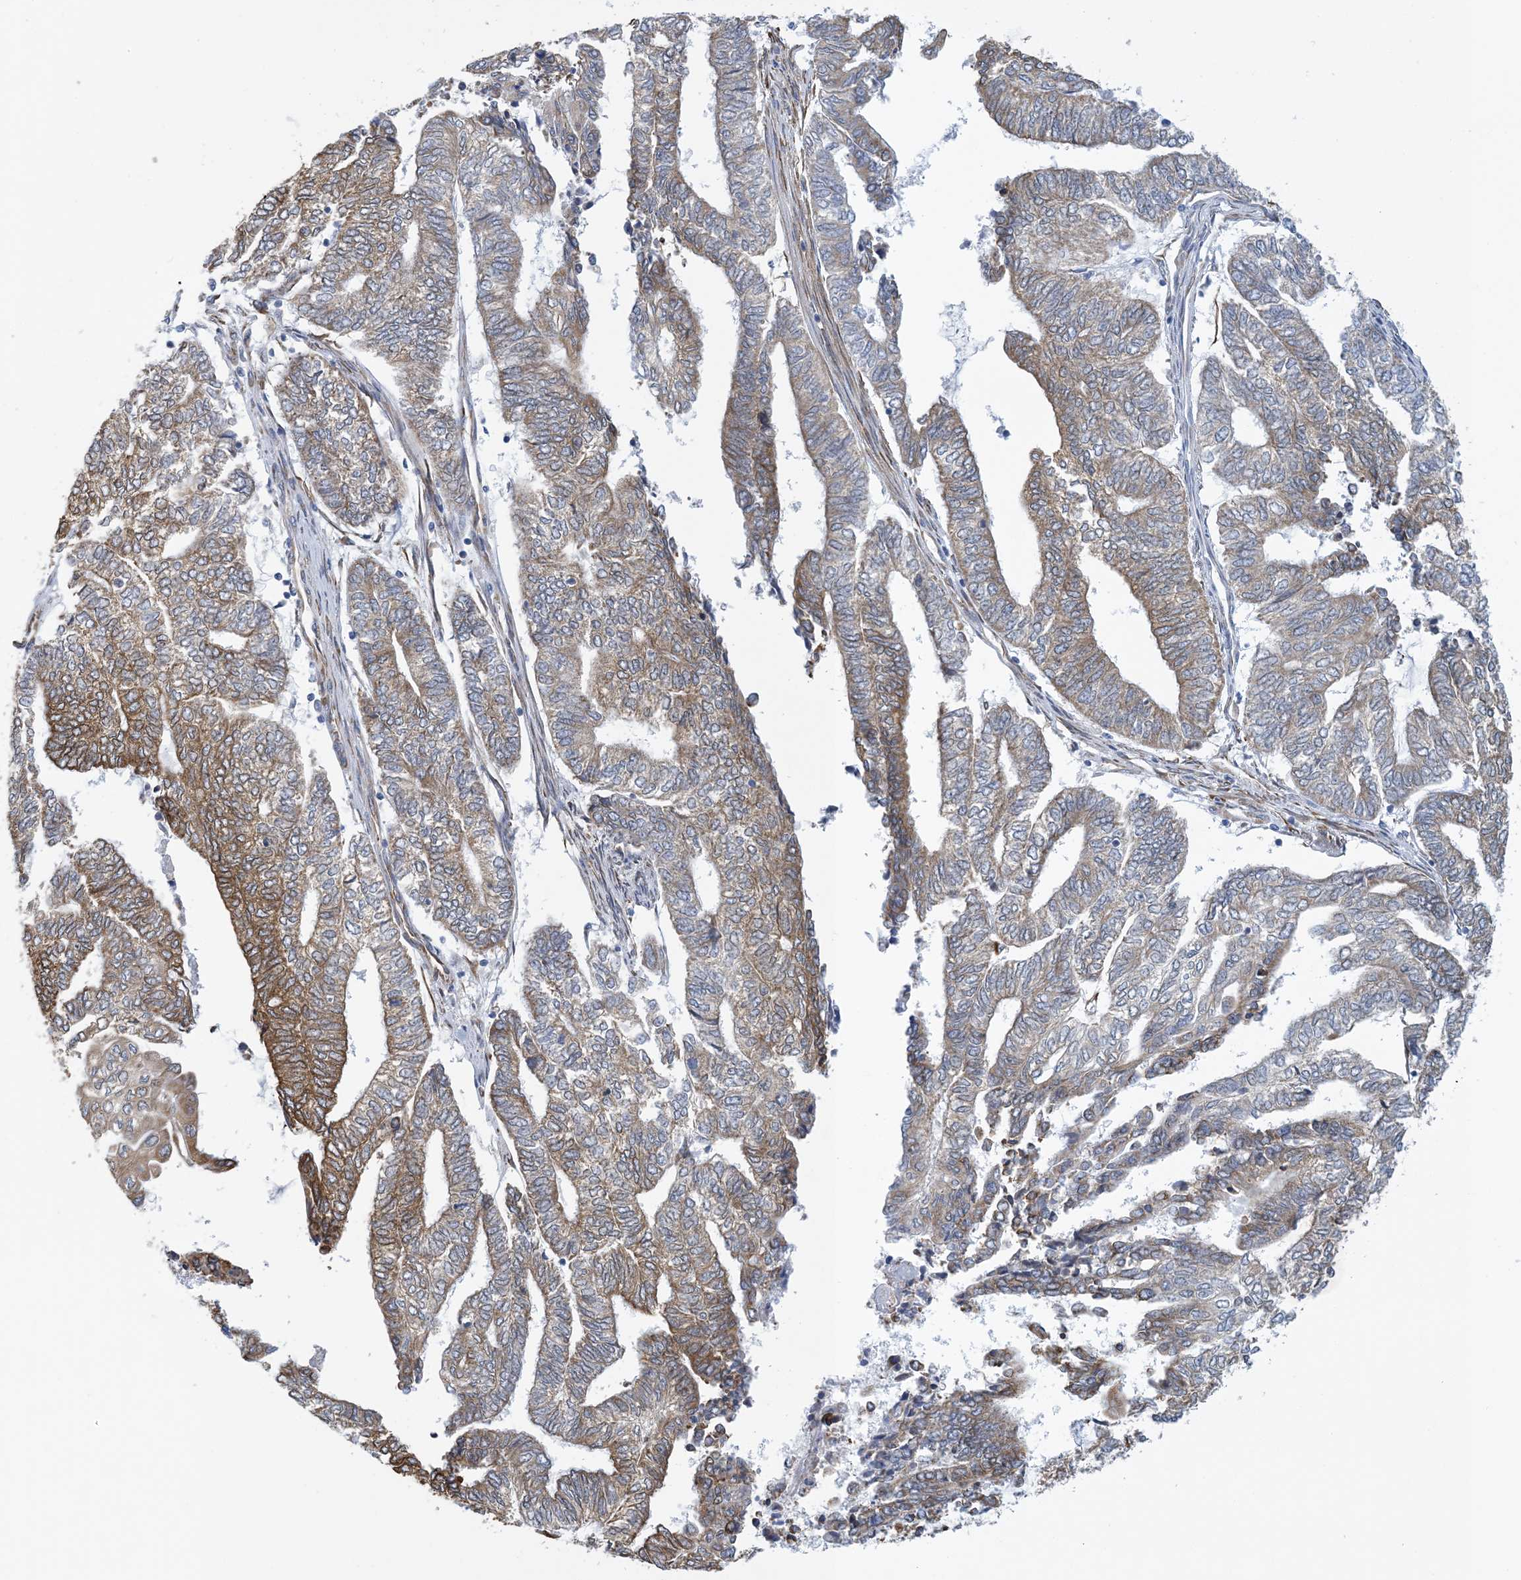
{"staining": {"intensity": "moderate", "quantity": "25%-75%", "location": "cytoplasmic/membranous"}, "tissue": "endometrial cancer", "cell_type": "Tumor cells", "image_type": "cancer", "snomed": [{"axis": "morphology", "description": "Adenocarcinoma, NOS"}, {"axis": "topography", "description": "Uterus"}, {"axis": "topography", "description": "Endometrium"}], "caption": "Immunohistochemistry micrograph of endometrial cancer stained for a protein (brown), which reveals medium levels of moderate cytoplasmic/membranous staining in about 25%-75% of tumor cells.", "gene": "CCDC14", "patient": {"sex": "female", "age": 70}}